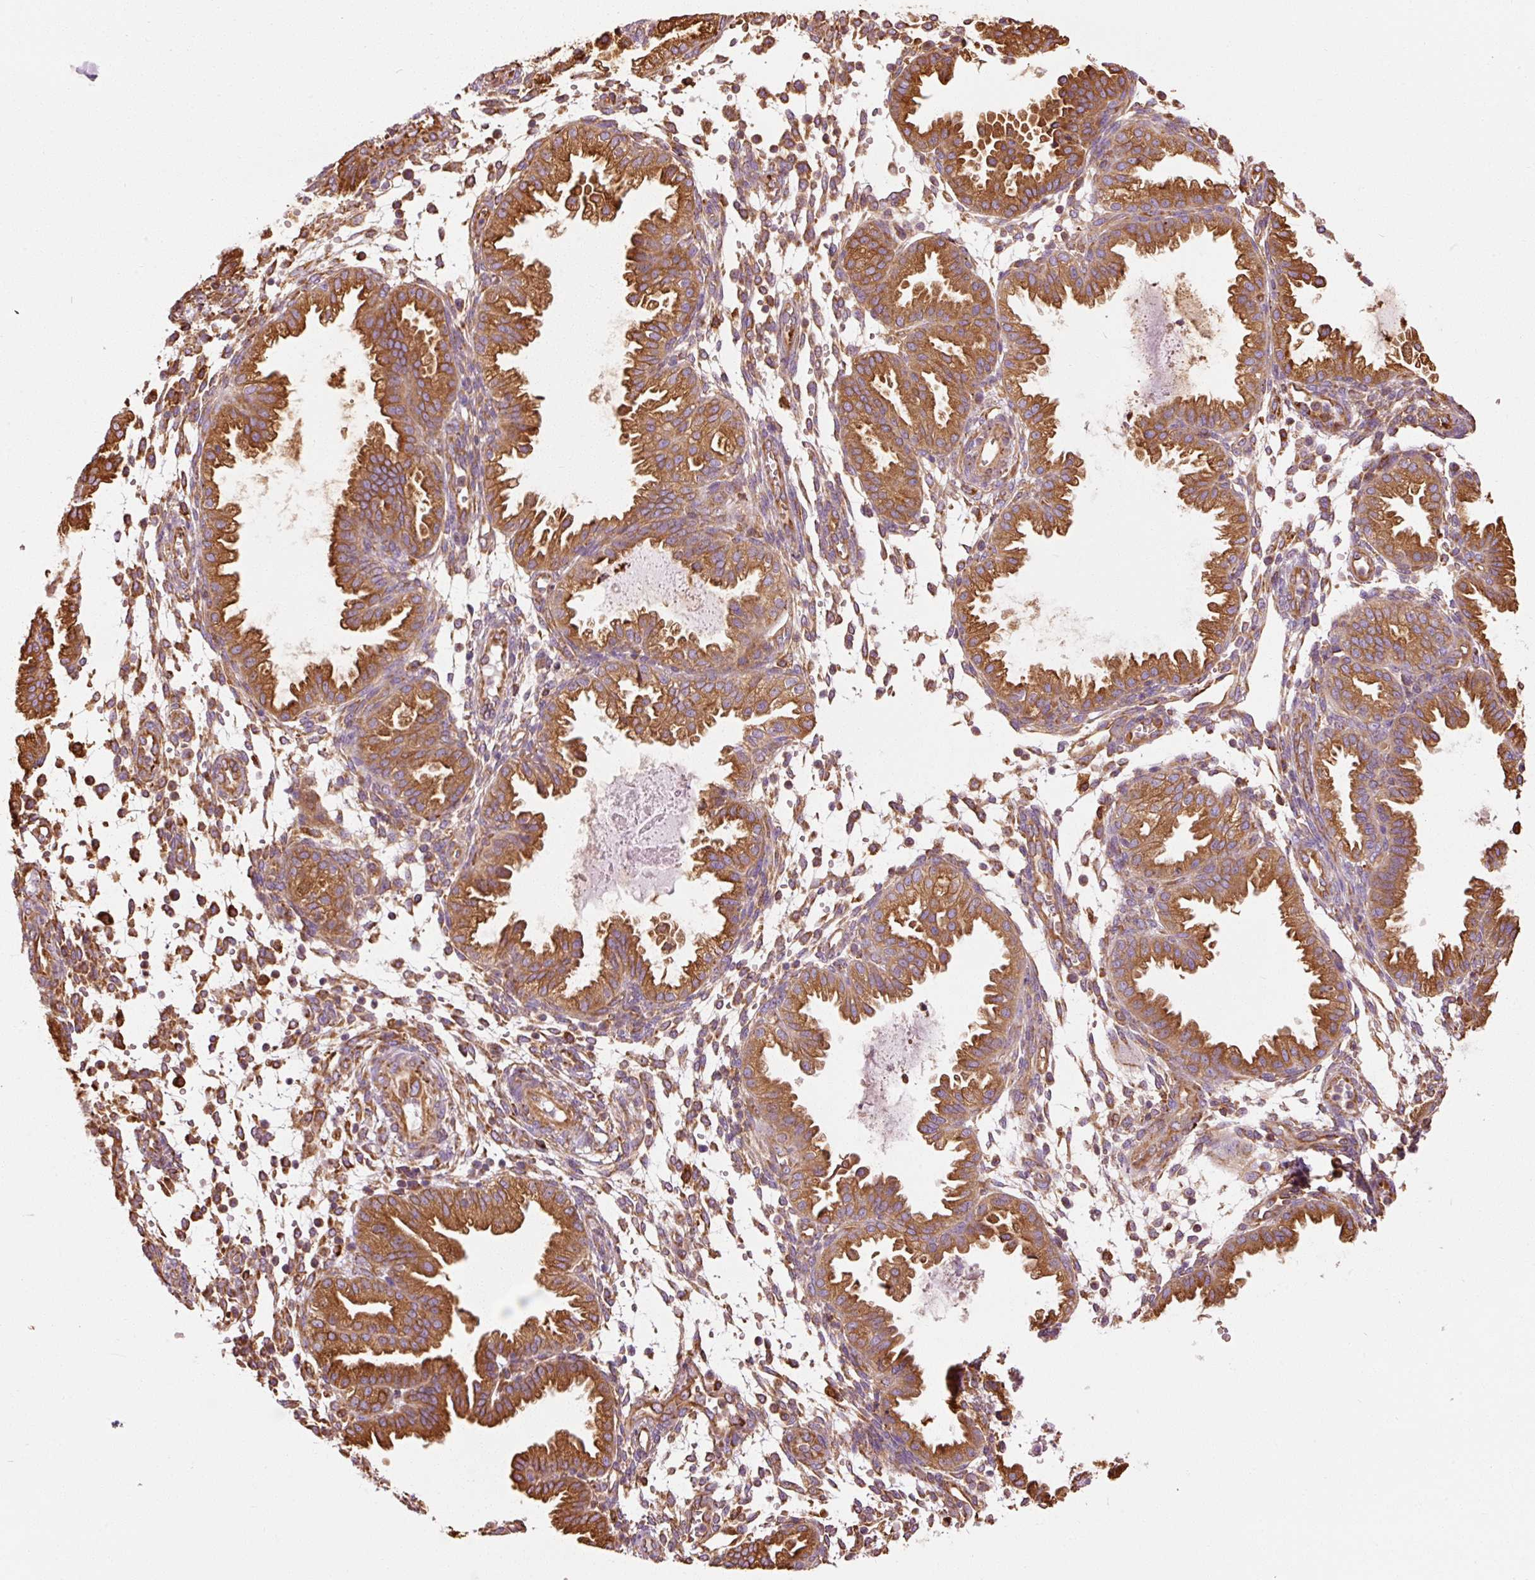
{"staining": {"intensity": "moderate", "quantity": ">75%", "location": "cytoplasmic/membranous"}, "tissue": "endometrium", "cell_type": "Cells in endometrial stroma", "image_type": "normal", "snomed": [{"axis": "morphology", "description": "Normal tissue, NOS"}, {"axis": "topography", "description": "Endometrium"}], "caption": "Immunohistochemical staining of normal endometrium reveals medium levels of moderate cytoplasmic/membranous staining in approximately >75% of cells in endometrial stroma.", "gene": "ENSG00000256500", "patient": {"sex": "female", "age": 33}}